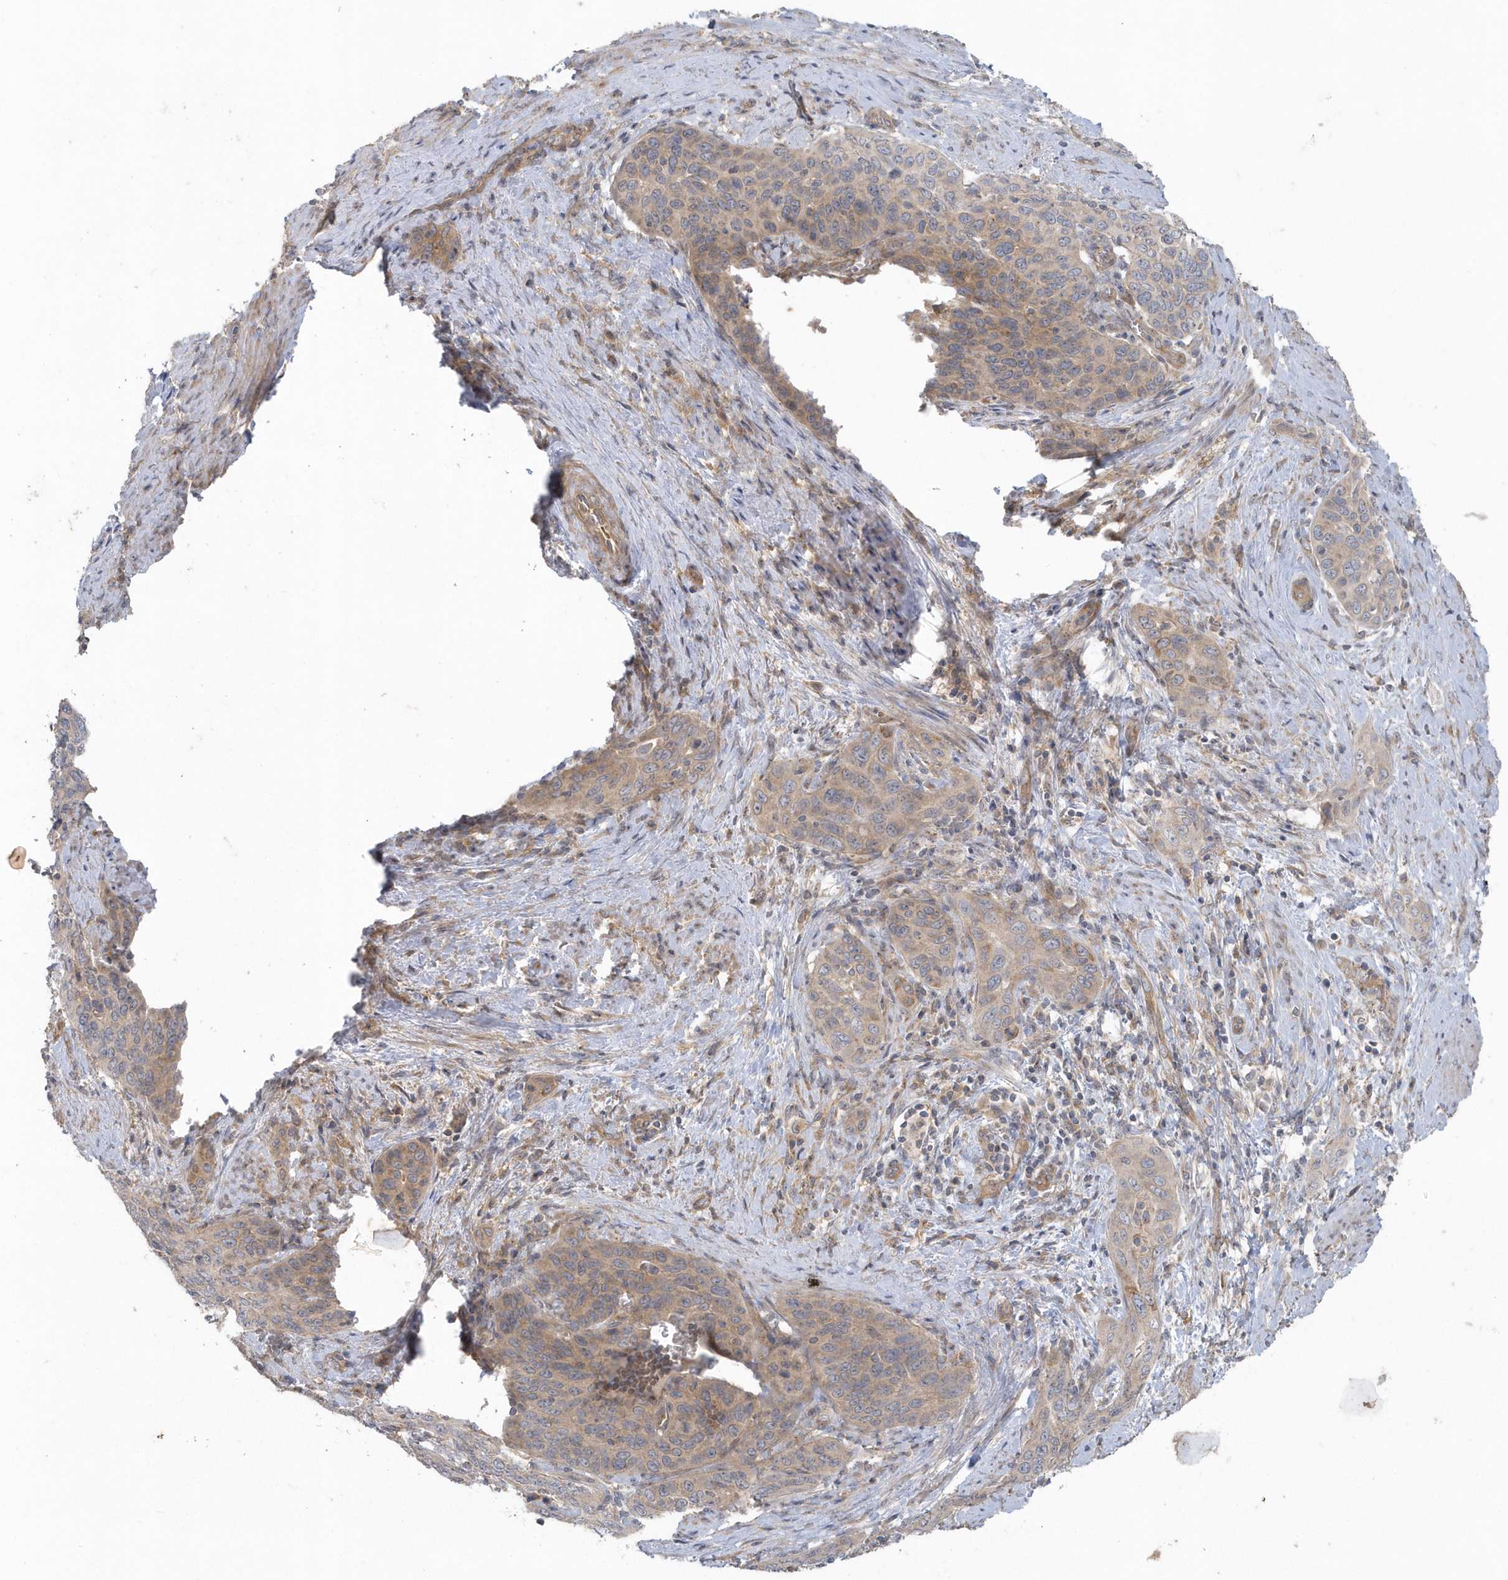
{"staining": {"intensity": "weak", "quantity": "<25%", "location": "cytoplasmic/membranous"}, "tissue": "cervical cancer", "cell_type": "Tumor cells", "image_type": "cancer", "snomed": [{"axis": "morphology", "description": "Squamous cell carcinoma, NOS"}, {"axis": "topography", "description": "Cervix"}], "caption": "Tumor cells show no significant protein staining in squamous cell carcinoma (cervical).", "gene": "ACTR1A", "patient": {"sex": "female", "age": 60}}